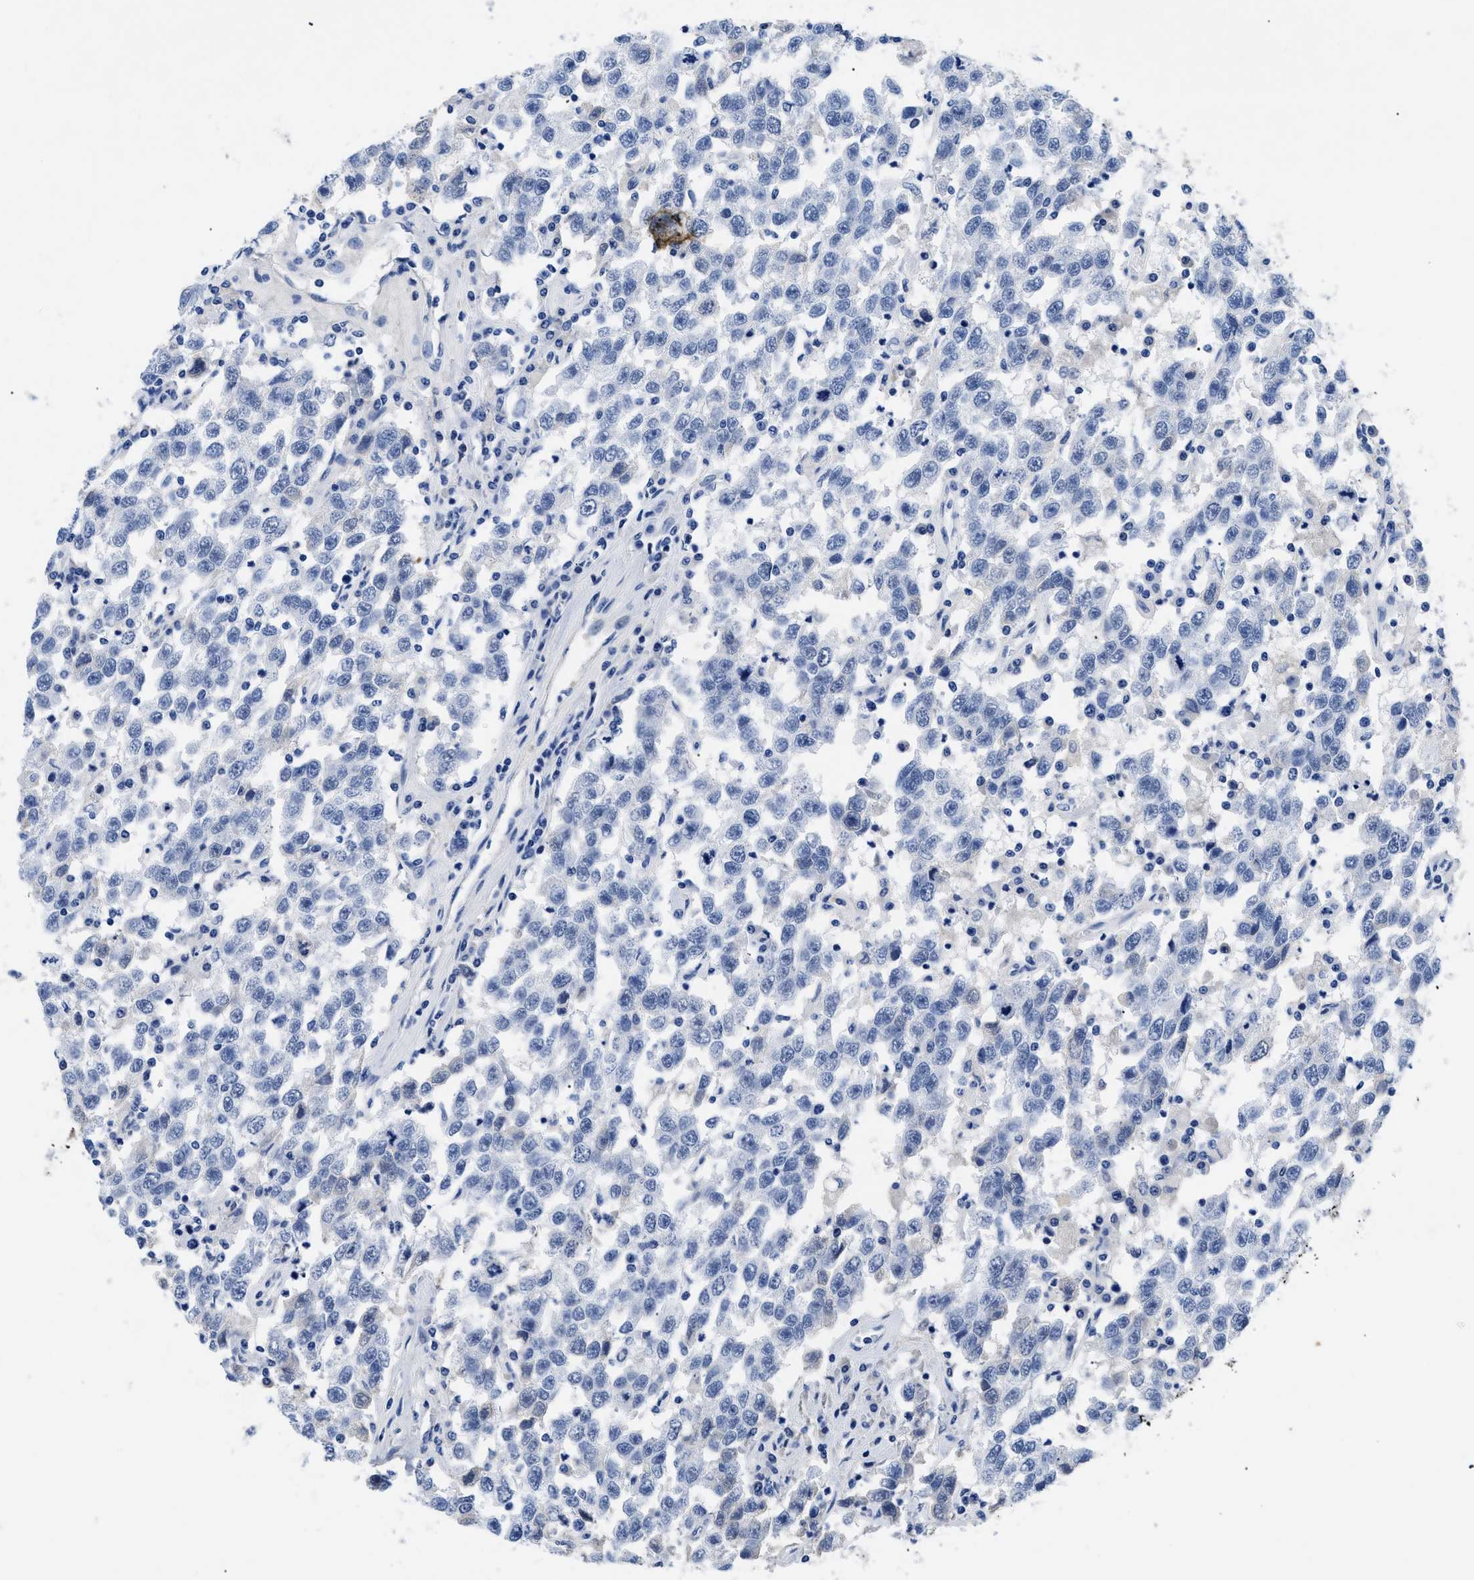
{"staining": {"intensity": "negative", "quantity": "none", "location": "none"}, "tissue": "testis cancer", "cell_type": "Tumor cells", "image_type": "cancer", "snomed": [{"axis": "morphology", "description": "Seminoma, NOS"}, {"axis": "topography", "description": "Testis"}], "caption": "Seminoma (testis) was stained to show a protein in brown. There is no significant positivity in tumor cells.", "gene": "TMEM68", "patient": {"sex": "male", "age": 41}}